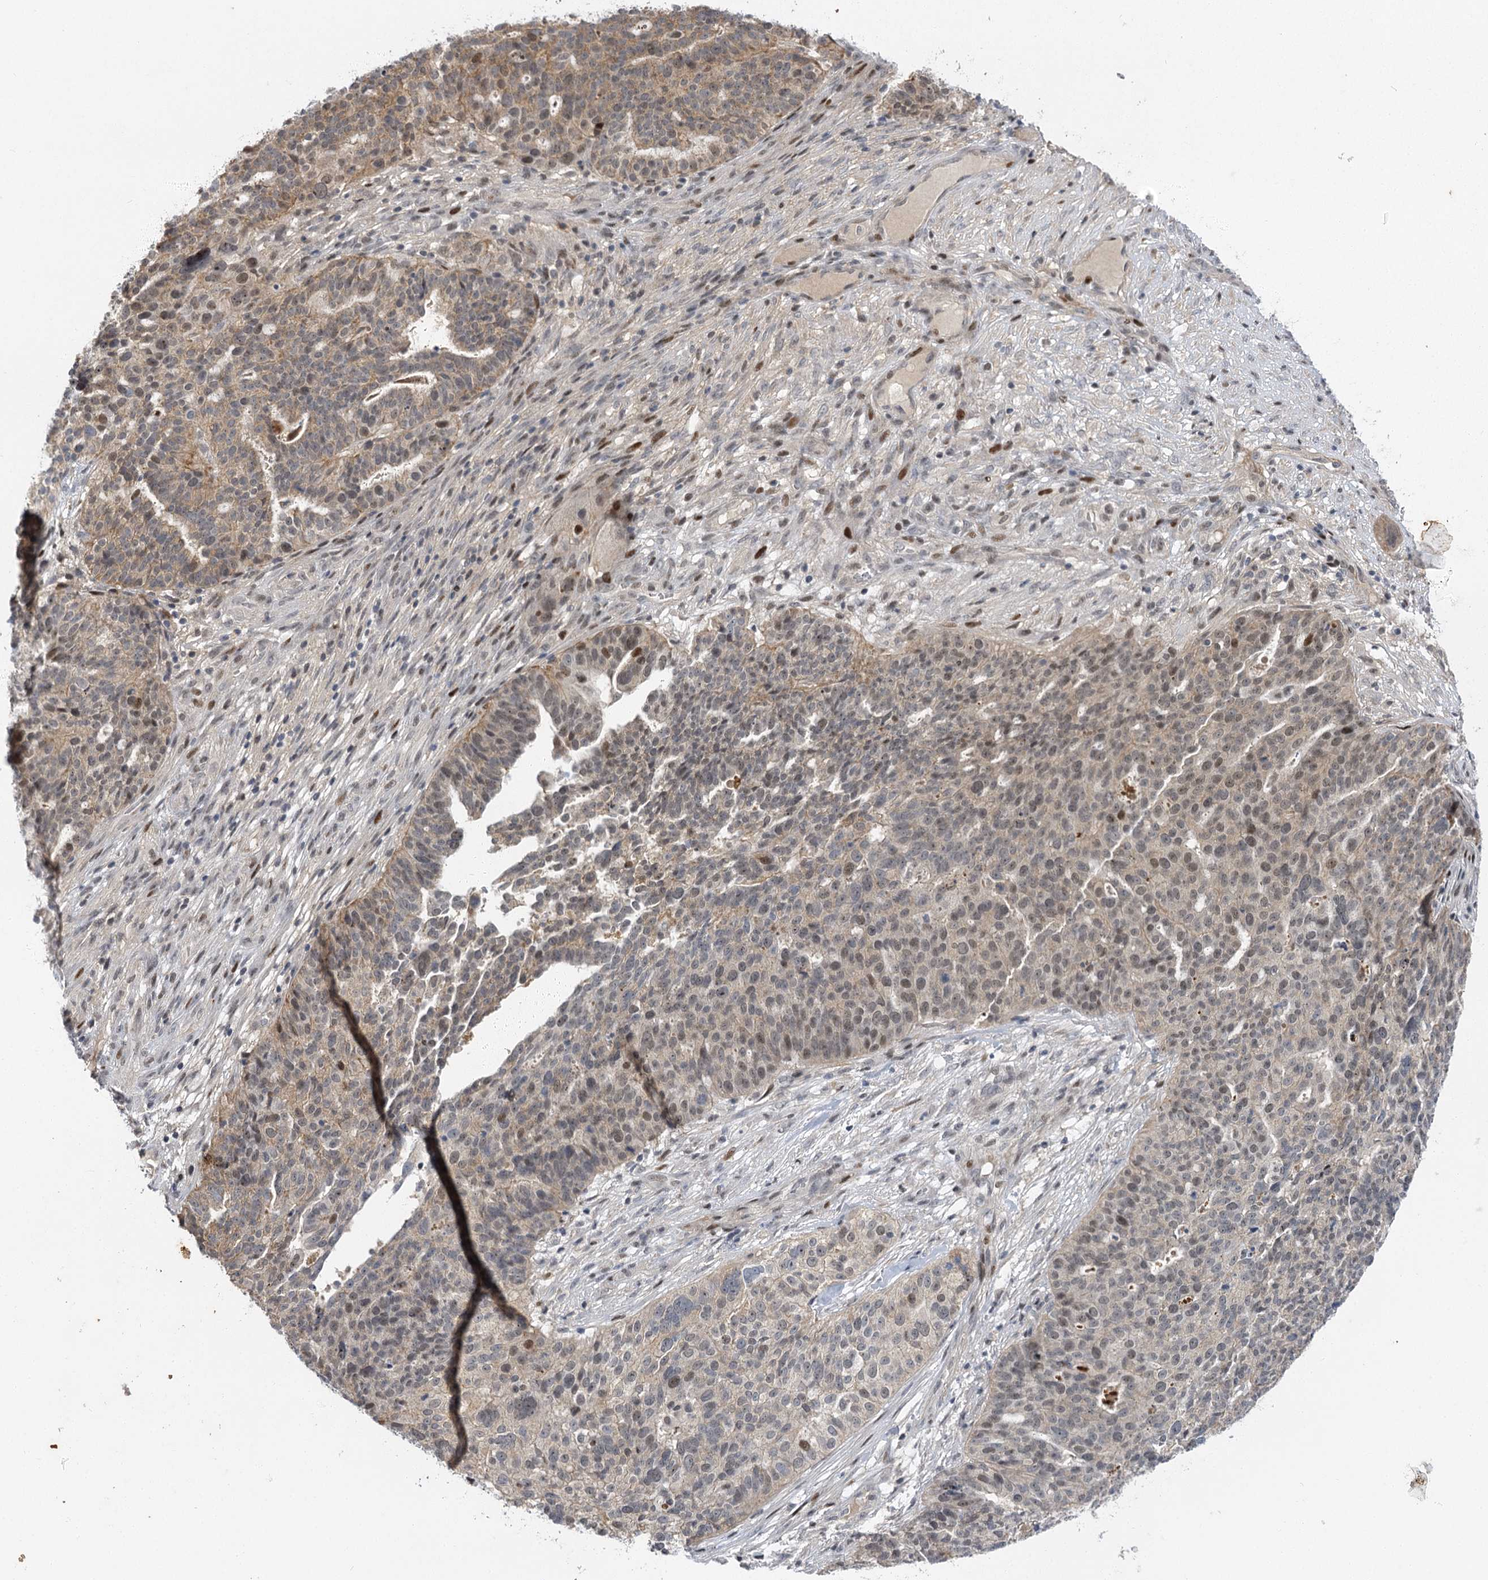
{"staining": {"intensity": "weak", "quantity": "<25%", "location": "cytoplasmic/membranous,nuclear"}, "tissue": "ovarian cancer", "cell_type": "Tumor cells", "image_type": "cancer", "snomed": [{"axis": "morphology", "description": "Cystadenocarcinoma, serous, NOS"}, {"axis": "topography", "description": "Ovary"}], "caption": "This photomicrograph is of ovarian cancer stained with IHC to label a protein in brown with the nuclei are counter-stained blue. There is no staining in tumor cells.", "gene": "IL11RA", "patient": {"sex": "female", "age": 59}}